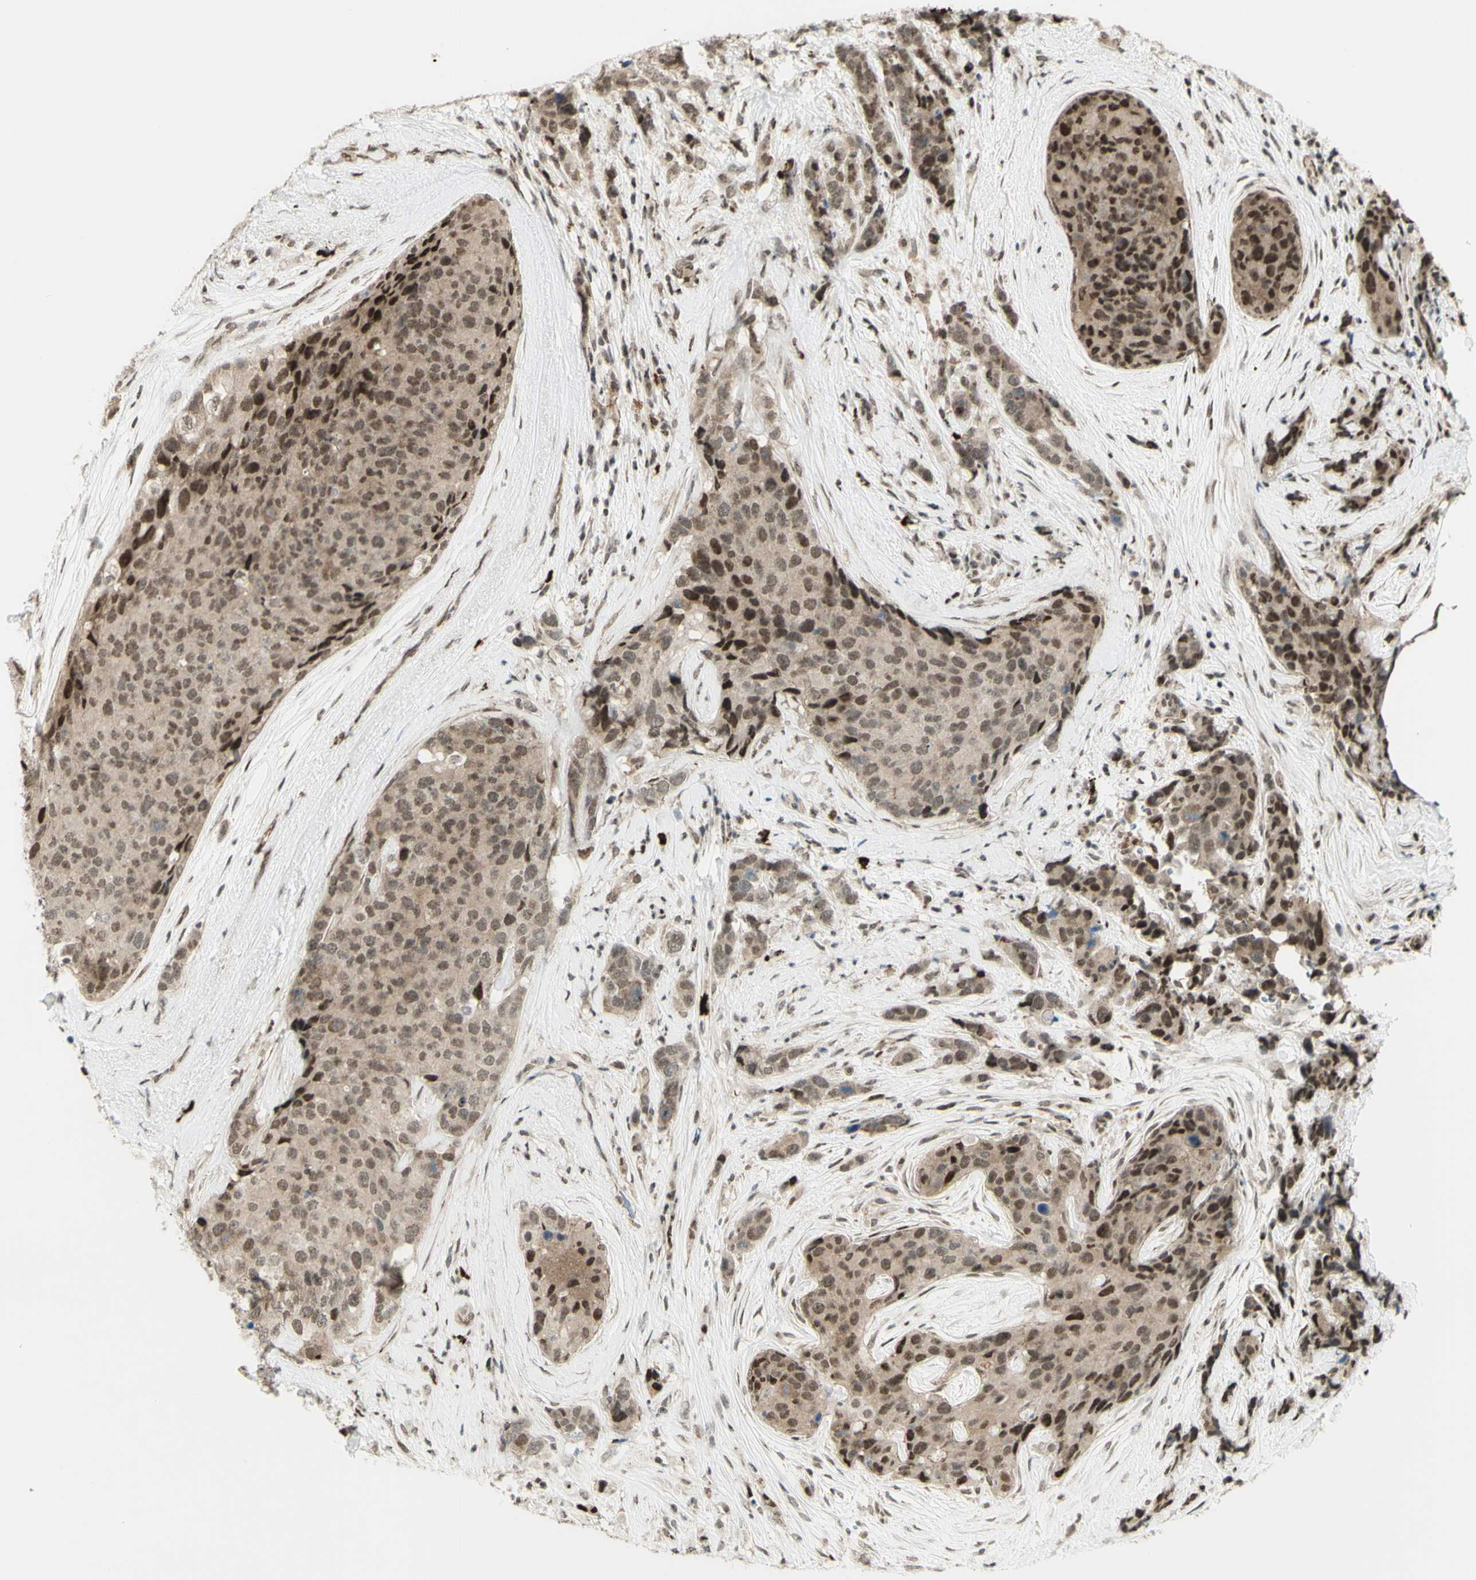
{"staining": {"intensity": "weak", "quantity": ">75%", "location": "nuclear"}, "tissue": "breast cancer", "cell_type": "Tumor cells", "image_type": "cancer", "snomed": [{"axis": "morphology", "description": "Lobular carcinoma"}, {"axis": "topography", "description": "Breast"}], "caption": "Immunohistochemical staining of breast lobular carcinoma exhibits low levels of weak nuclear positivity in about >75% of tumor cells.", "gene": "ZMYM6", "patient": {"sex": "female", "age": 59}}